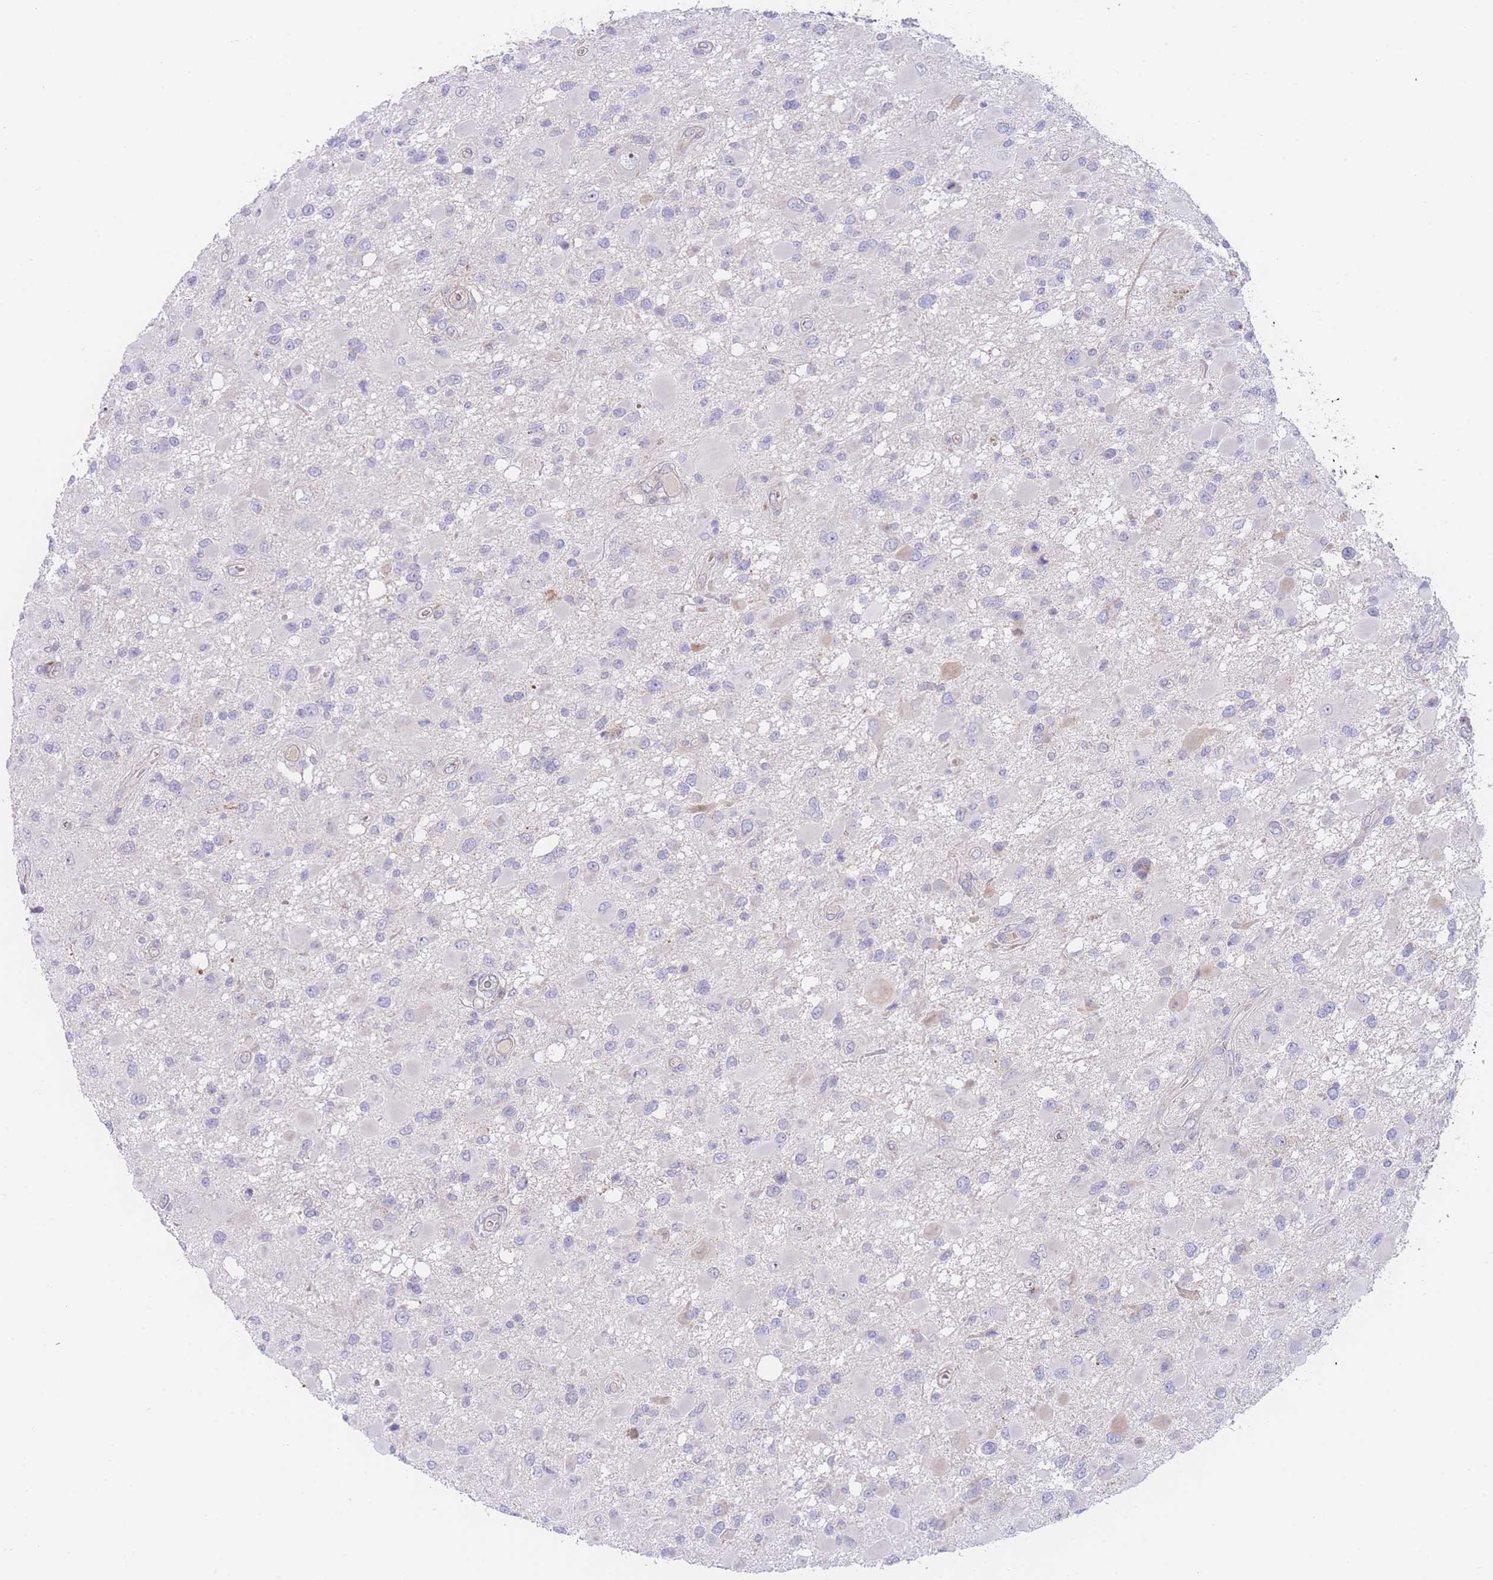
{"staining": {"intensity": "negative", "quantity": "none", "location": "none"}, "tissue": "glioma", "cell_type": "Tumor cells", "image_type": "cancer", "snomed": [{"axis": "morphology", "description": "Glioma, malignant, High grade"}, {"axis": "topography", "description": "Brain"}], "caption": "Immunohistochemistry of glioma reveals no expression in tumor cells.", "gene": "GPAM", "patient": {"sex": "male", "age": 53}}